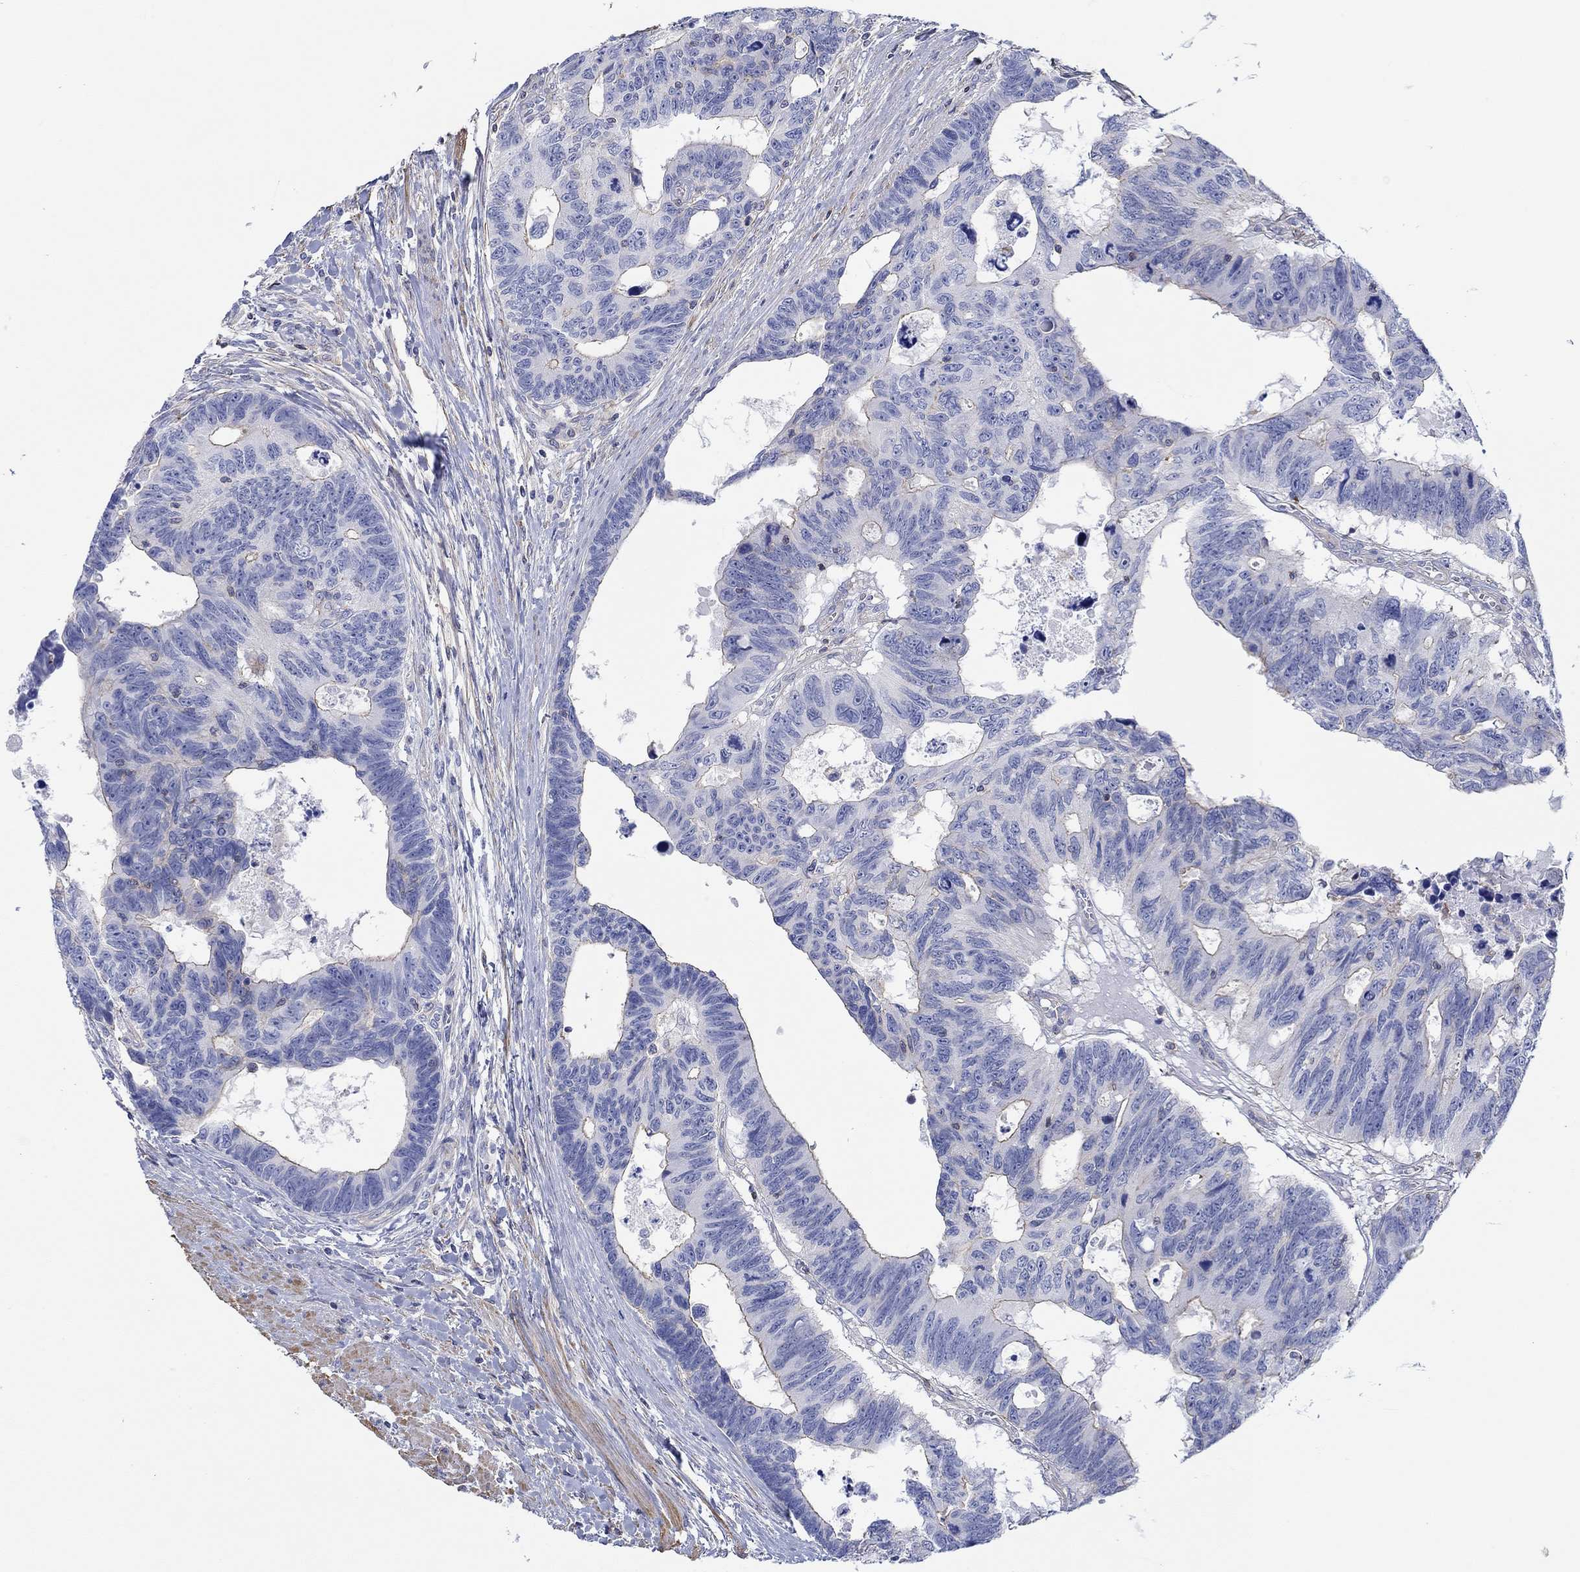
{"staining": {"intensity": "negative", "quantity": "none", "location": "none"}, "tissue": "colorectal cancer", "cell_type": "Tumor cells", "image_type": "cancer", "snomed": [{"axis": "morphology", "description": "Adenocarcinoma, NOS"}, {"axis": "topography", "description": "Colon"}], "caption": "This image is of colorectal adenocarcinoma stained with immunohistochemistry to label a protein in brown with the nuclei are counter-stained blue. There is no positivity in tumor cells.", "gene": "PPIL6", "patient": {"sex": "female", "age": 77}}